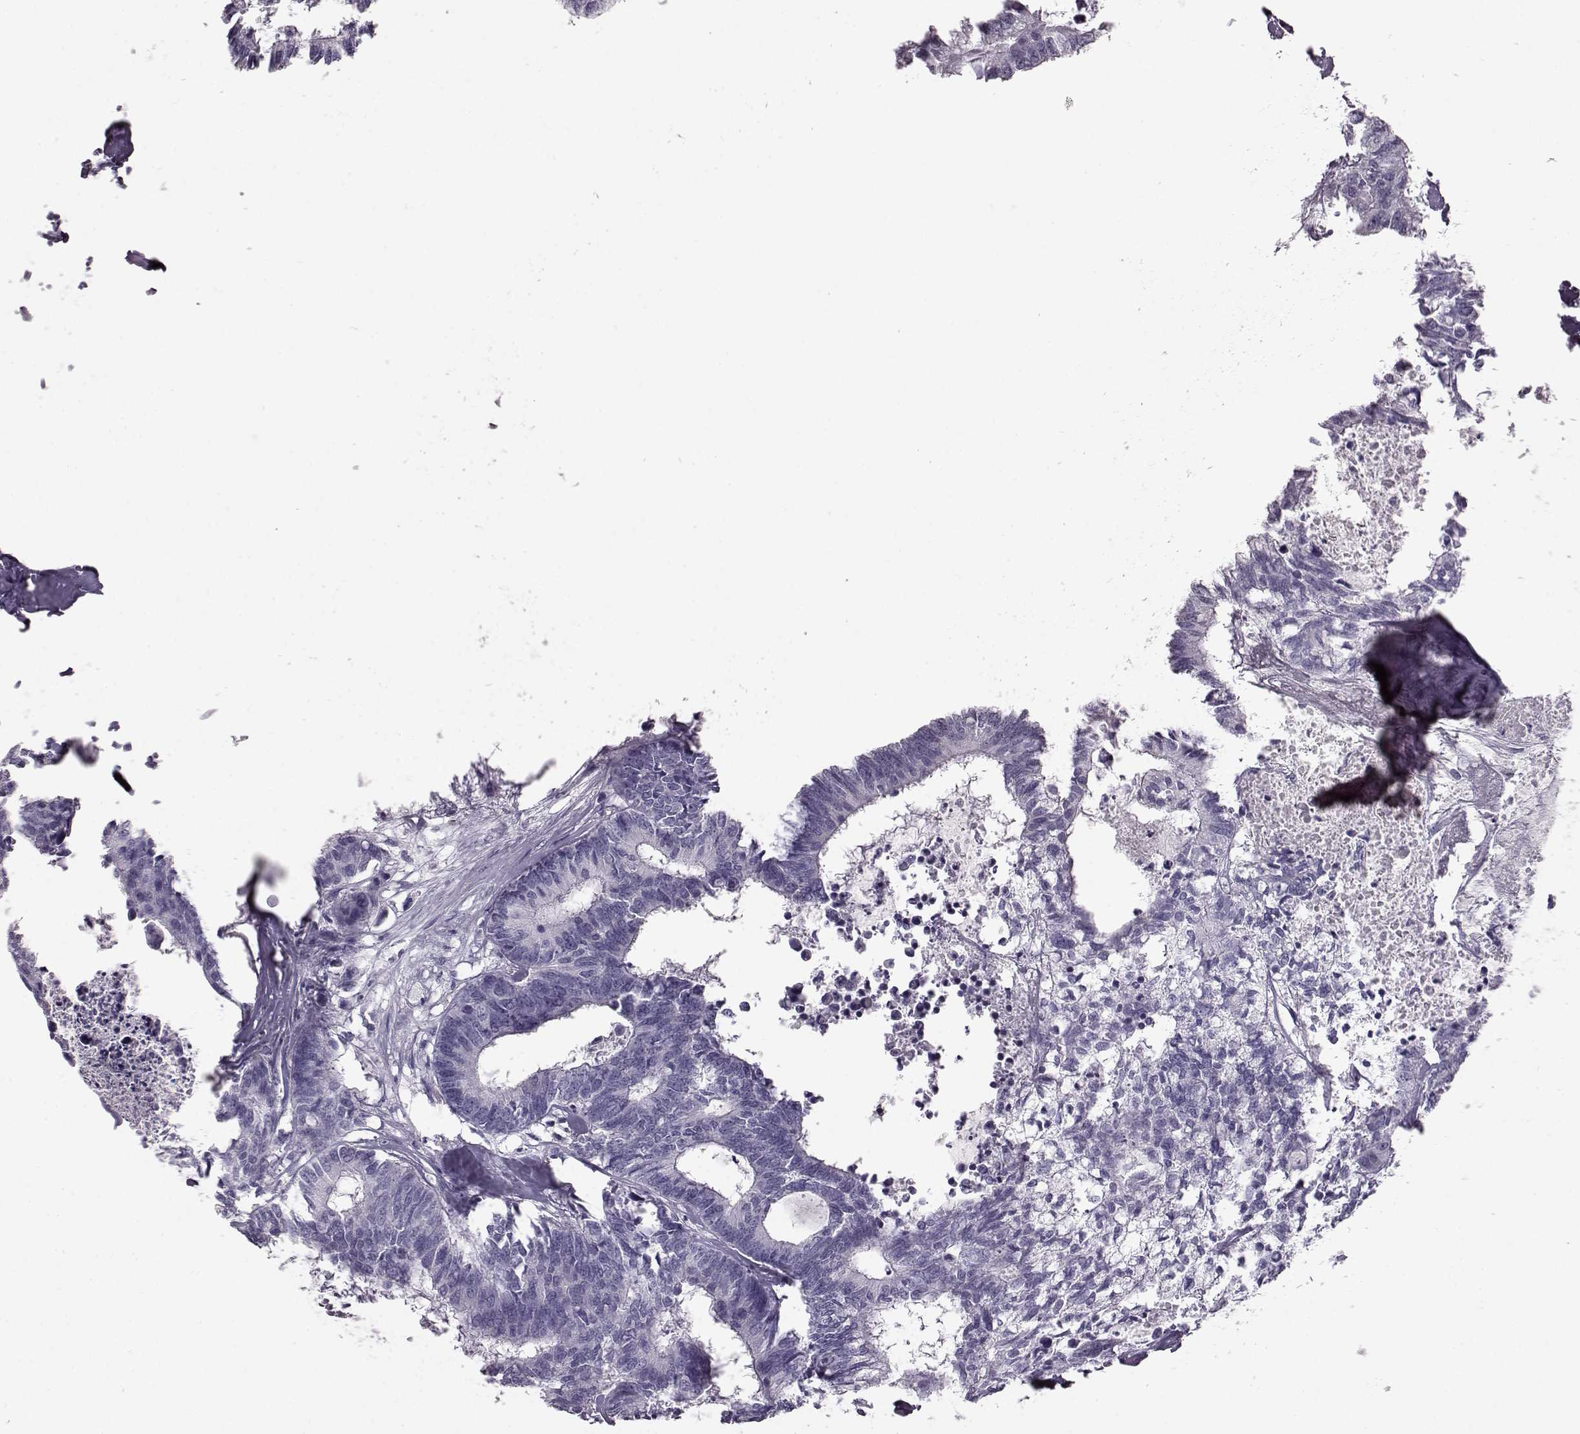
{"staining": {"intensity": "negative", "quantity": "none", "location": "none"}, "tissue": "colorectal cancer", "cell_type": "Tumor cells", "image_type": "cancer", "snomed": [{"axis": "morphology", "description": "Adenocarcinoma, NOS"}, {"axis": "topography", "description": "Colon"}, {"axis": "topography", "description": "Rectum"}], "caption": "An immunohistochemistry (IHC) histopathology image of colorectal cancer is shown. There is no staining in tumor cells of colorectal cancer.", "gene": "TCHHL1", "patient": {"sex": "male", "age": 57}}